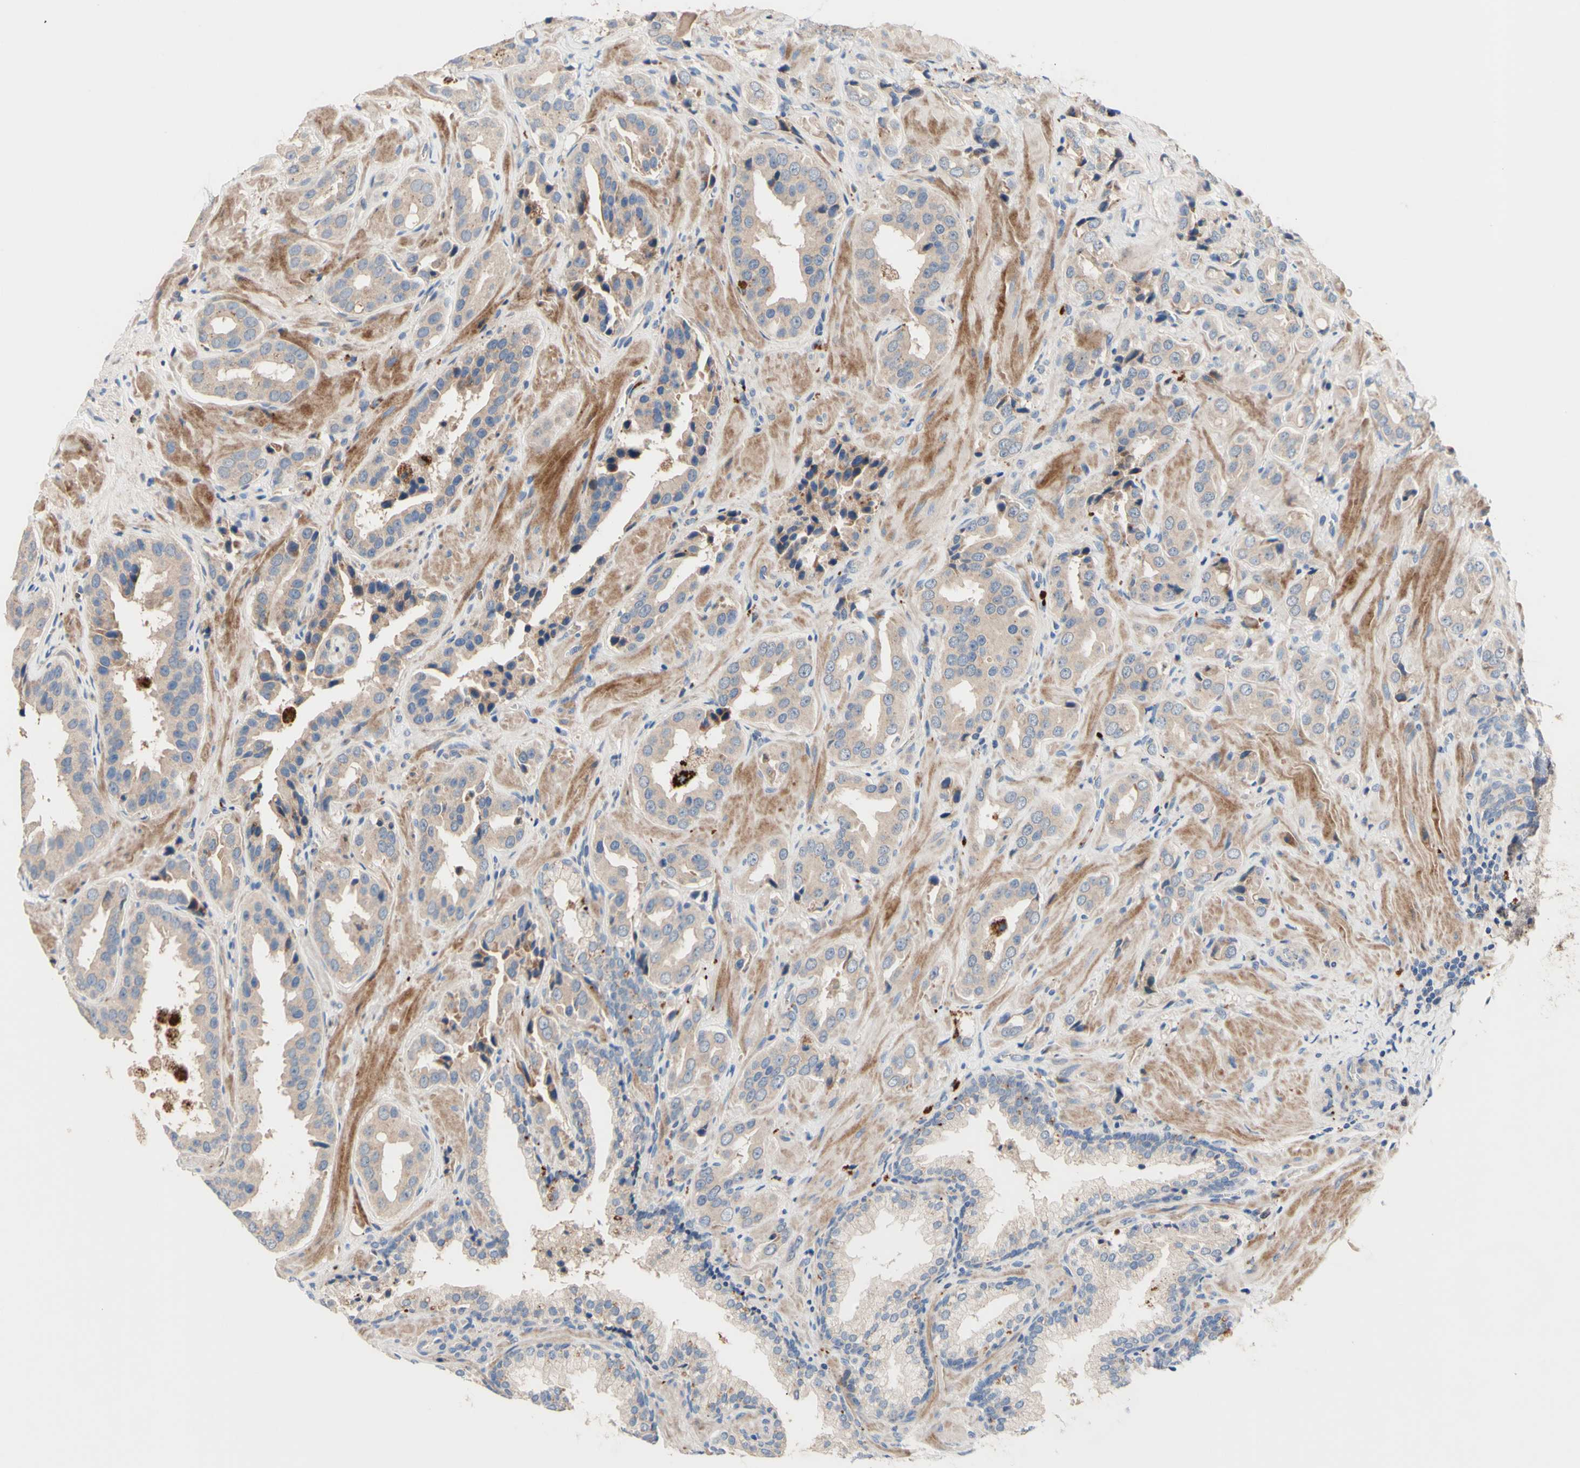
{"staining": {"intensity": "weak", "quantity": ">75%", "location": "cytoplasmic/membranous"}, "tissue": "prostate cancer", "cell_type": "Tumor cells", "image_type": "cancer", "snomed": [{"axis": "morphology", "description": "Adenocarcinoma, High grade"}, {"axis": "topography", "description": "Prostate"}], "caption": "Approximately >75% of tumor cells in human adenocarcinoma (high-grade) (prostate) show weak cytoplasmic/membranous protein expression as visualized by brown immunohistochemical staining.", "gene": "CDON", "patient": {"sex": "male", "age": 64}}